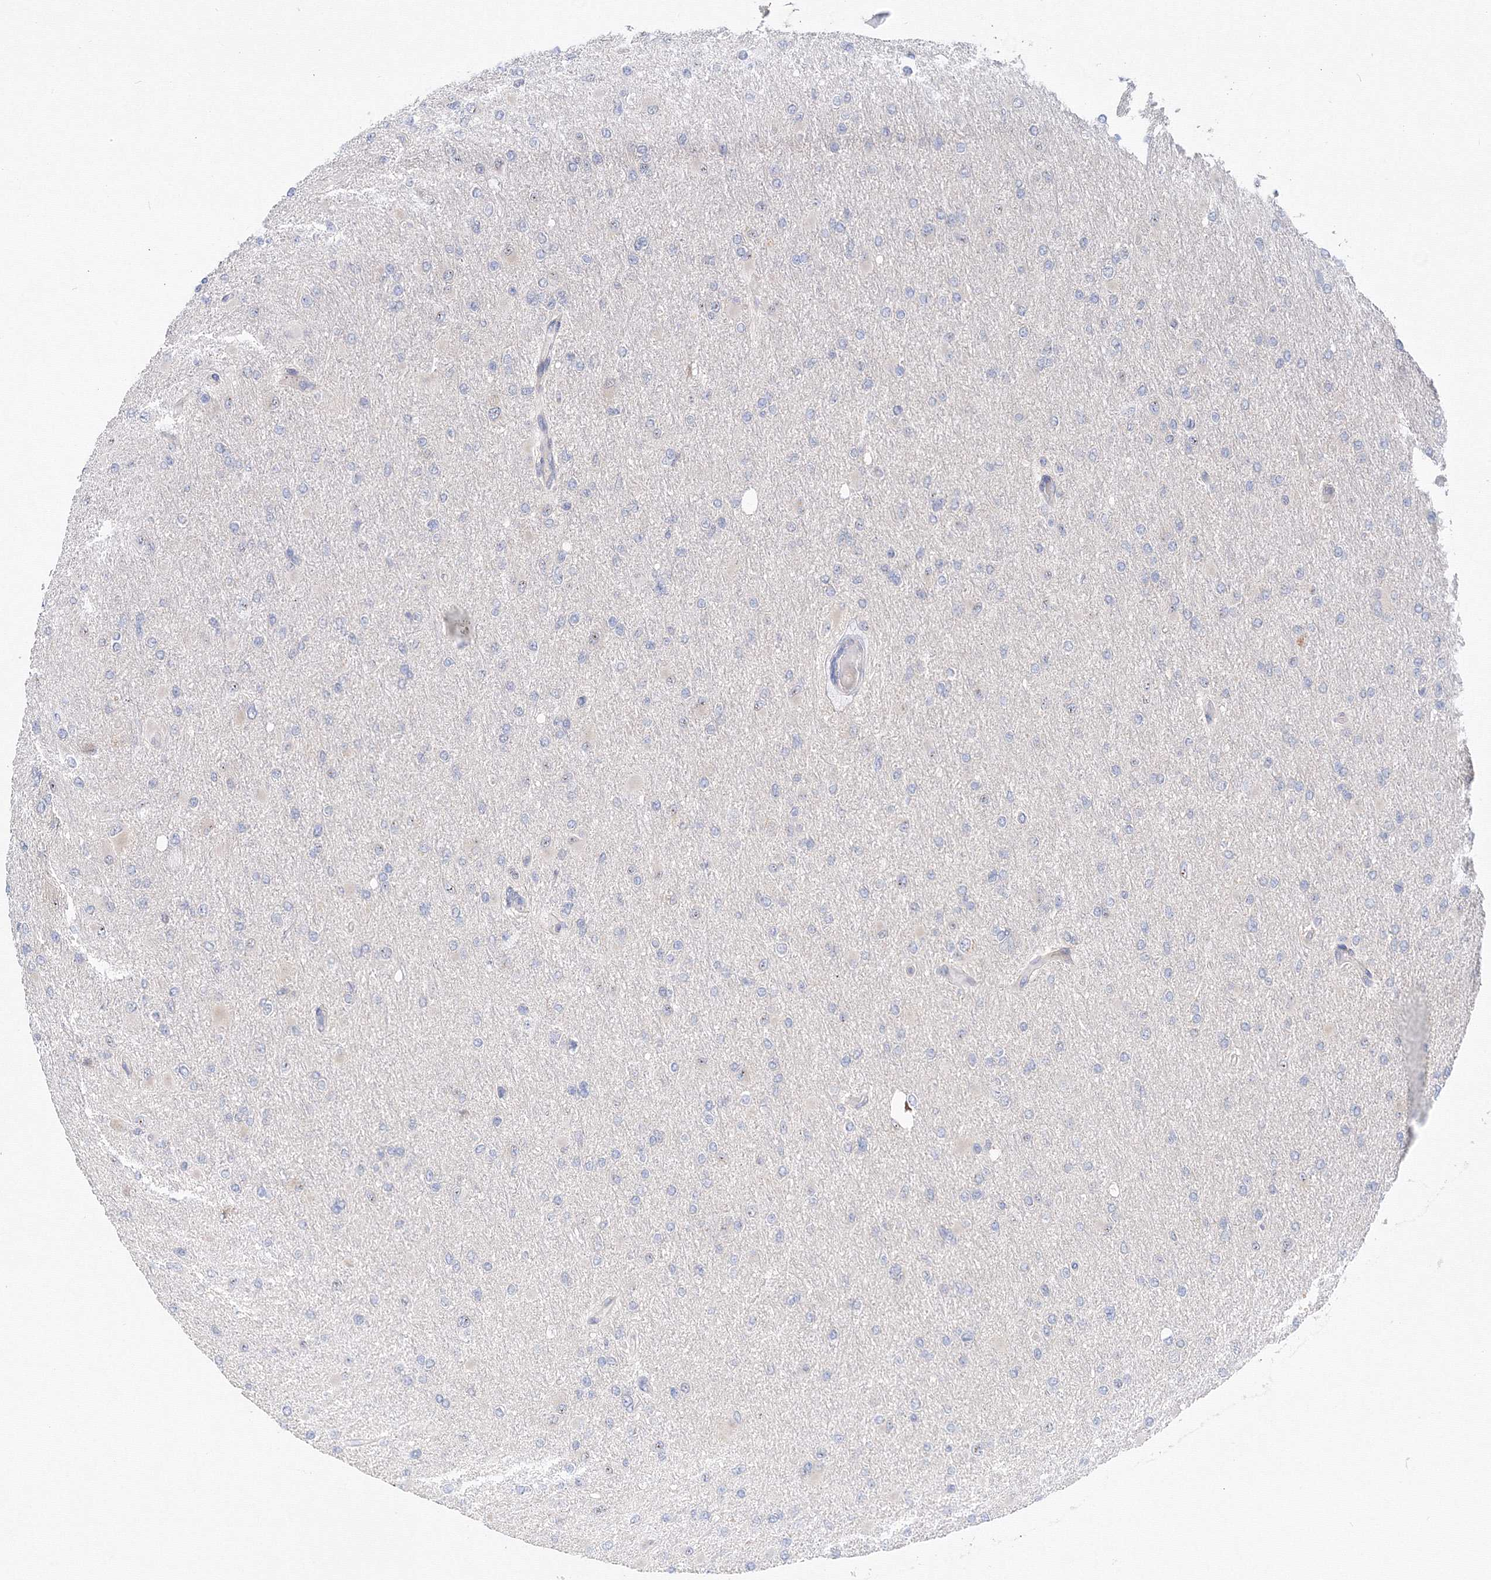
{"staining": {"intensity": "negative", "quantity": "none", "location": "none"}, "tissue": "glioma", "cell_type": "Tumor cells", "image_type": "cancer", "snomed": [{"axis": "morphology", "description": "Glioma, malignant, High grade"}, {"axis": "topography", "description": "Cerebral cortex"}], "caption": "The micrograph exhibits no significant positivity in tumor cells of malignant glioma (high-grade).", "gene": "DIS3L2", "patient": {"sex": "female", "age": 36}}